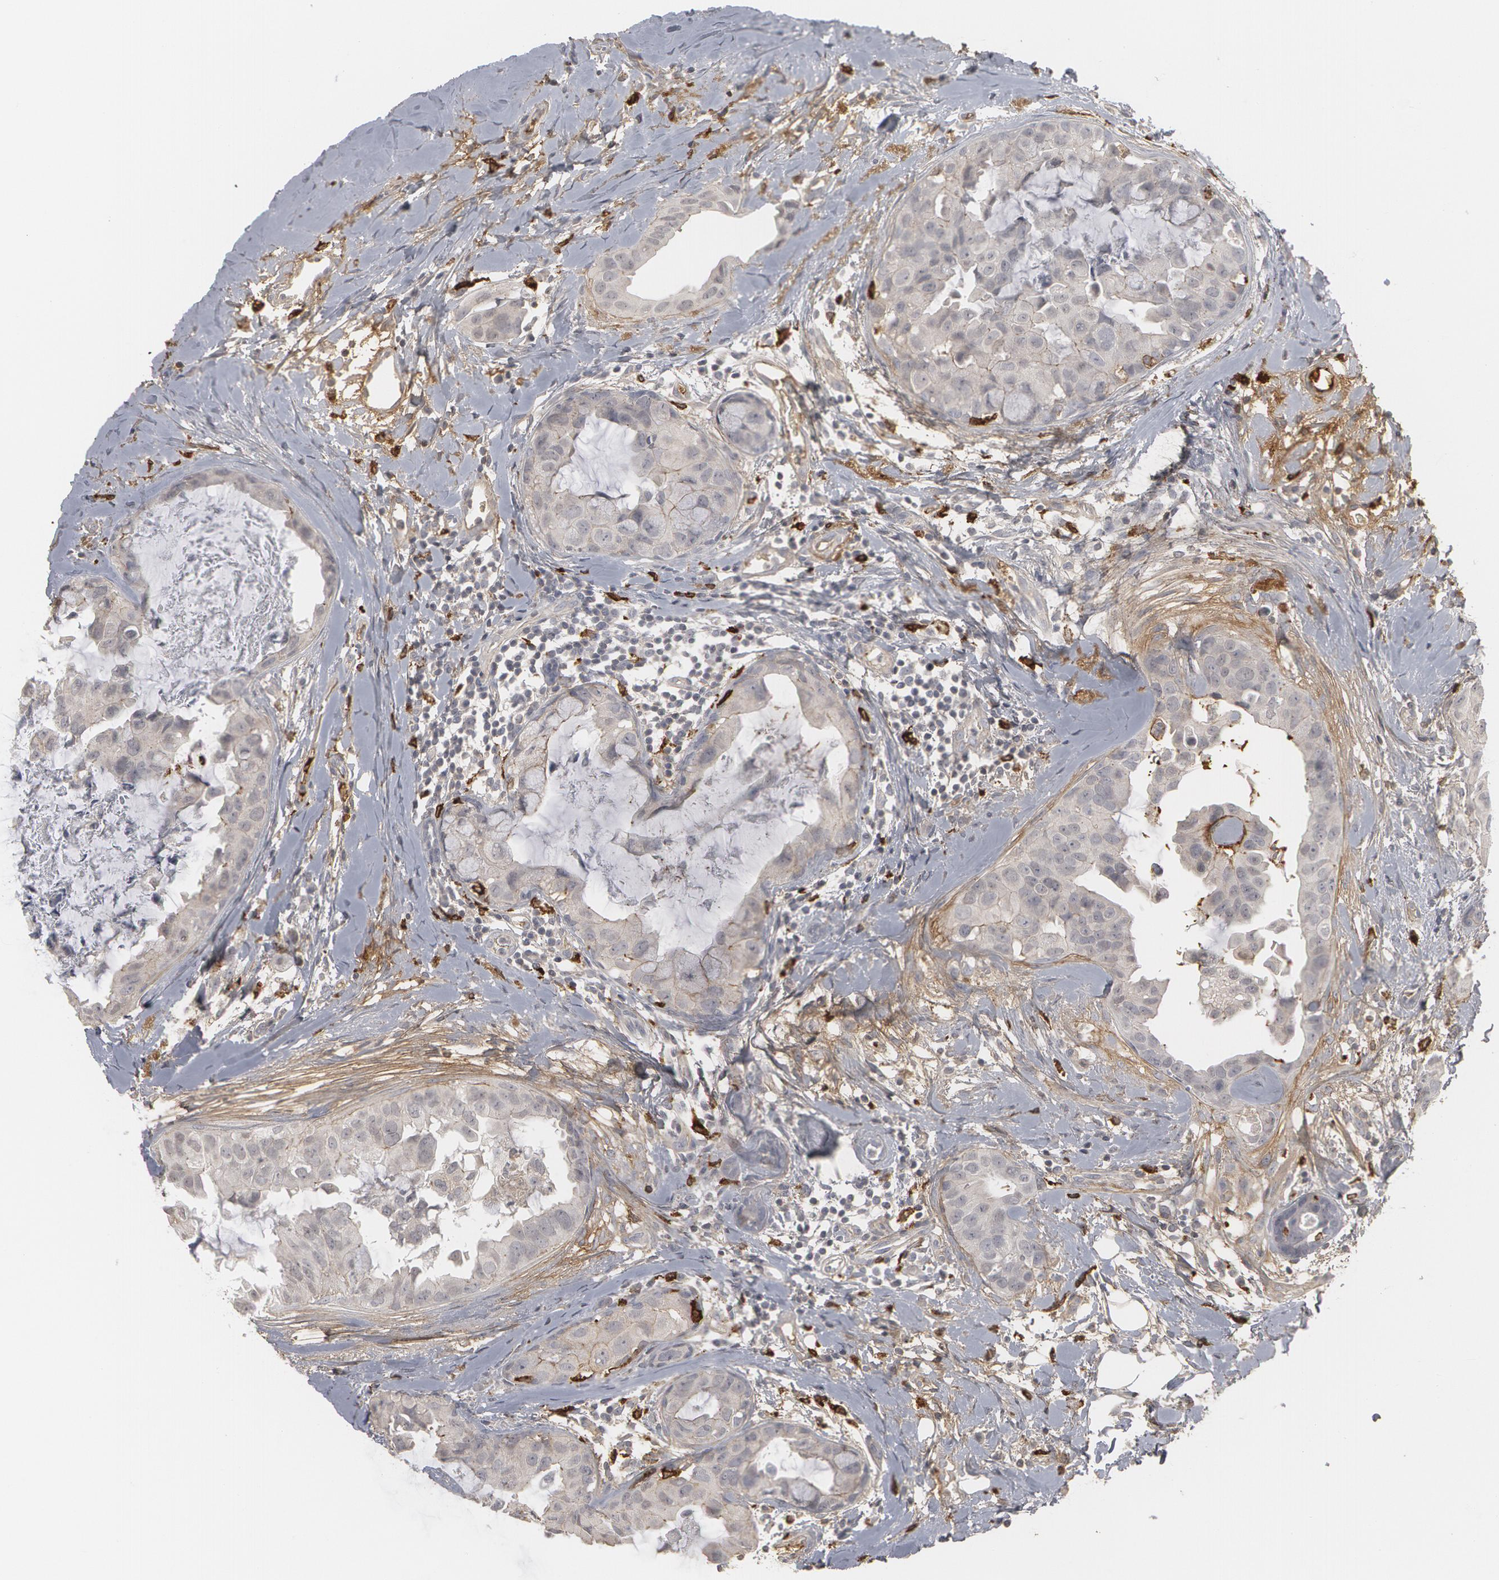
{"staining": {"intensity": "negative", "quantity": "none", "location": "none"}, "tissue": "breast cancer", "cell_type": "Tumor cells", "image_type": "cancer", "snomed": [{"axis": "morphology", "description": "Duct carcinoma"}, {"axis": "topography", "description": "Breast"}], "caption": "A high-resolution image shows immunohistochemistry staining of invasive ductal carcinoma (breast), which reveals no significant positivity in tumor cells.", "gene": "C1QC", "patient": {"sex": "female", "age": 40}}